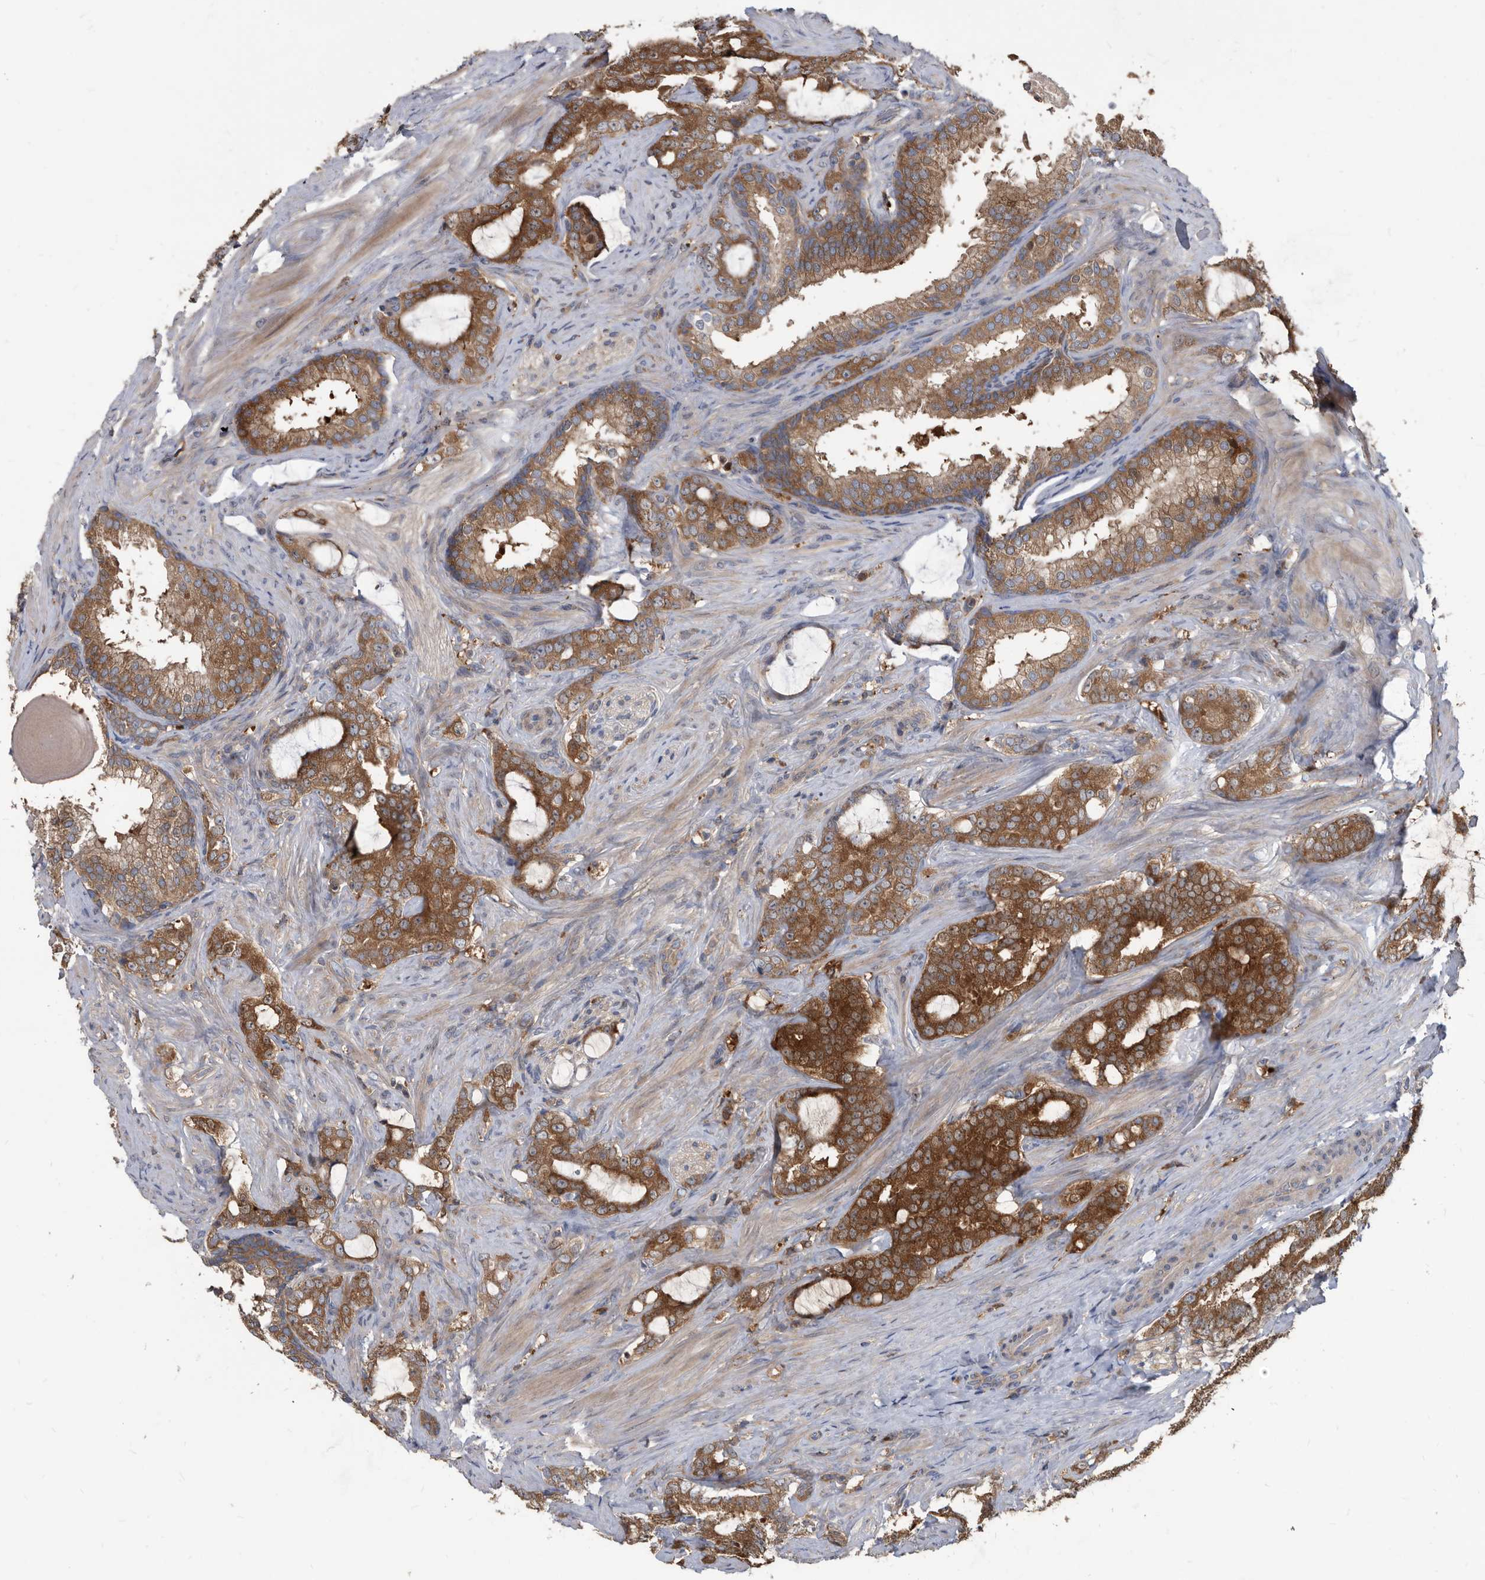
{"staining": {"intensity": "strong", "quantity": ">75%", "location": "cytoplasmic/membranous"}, "tissue": "prostate cancer", "cell_type": "Tumor cells", "image_type": "cancer", "snomed": [{"axis": "morphology", "description": "Adenocarcinoma, High grade"}, {"axis": "topography", "description": "Prostate"}], "caption": "Immunohistochemical staining of human prostate cancer (adenocarcinoma (high-grade)) demonstrates high levels of strong cytoplasmic/membranous protein staining in about >75% of tumor cells.", "gene": "APEH", "patient": {"sex": "male", "age": 64}}